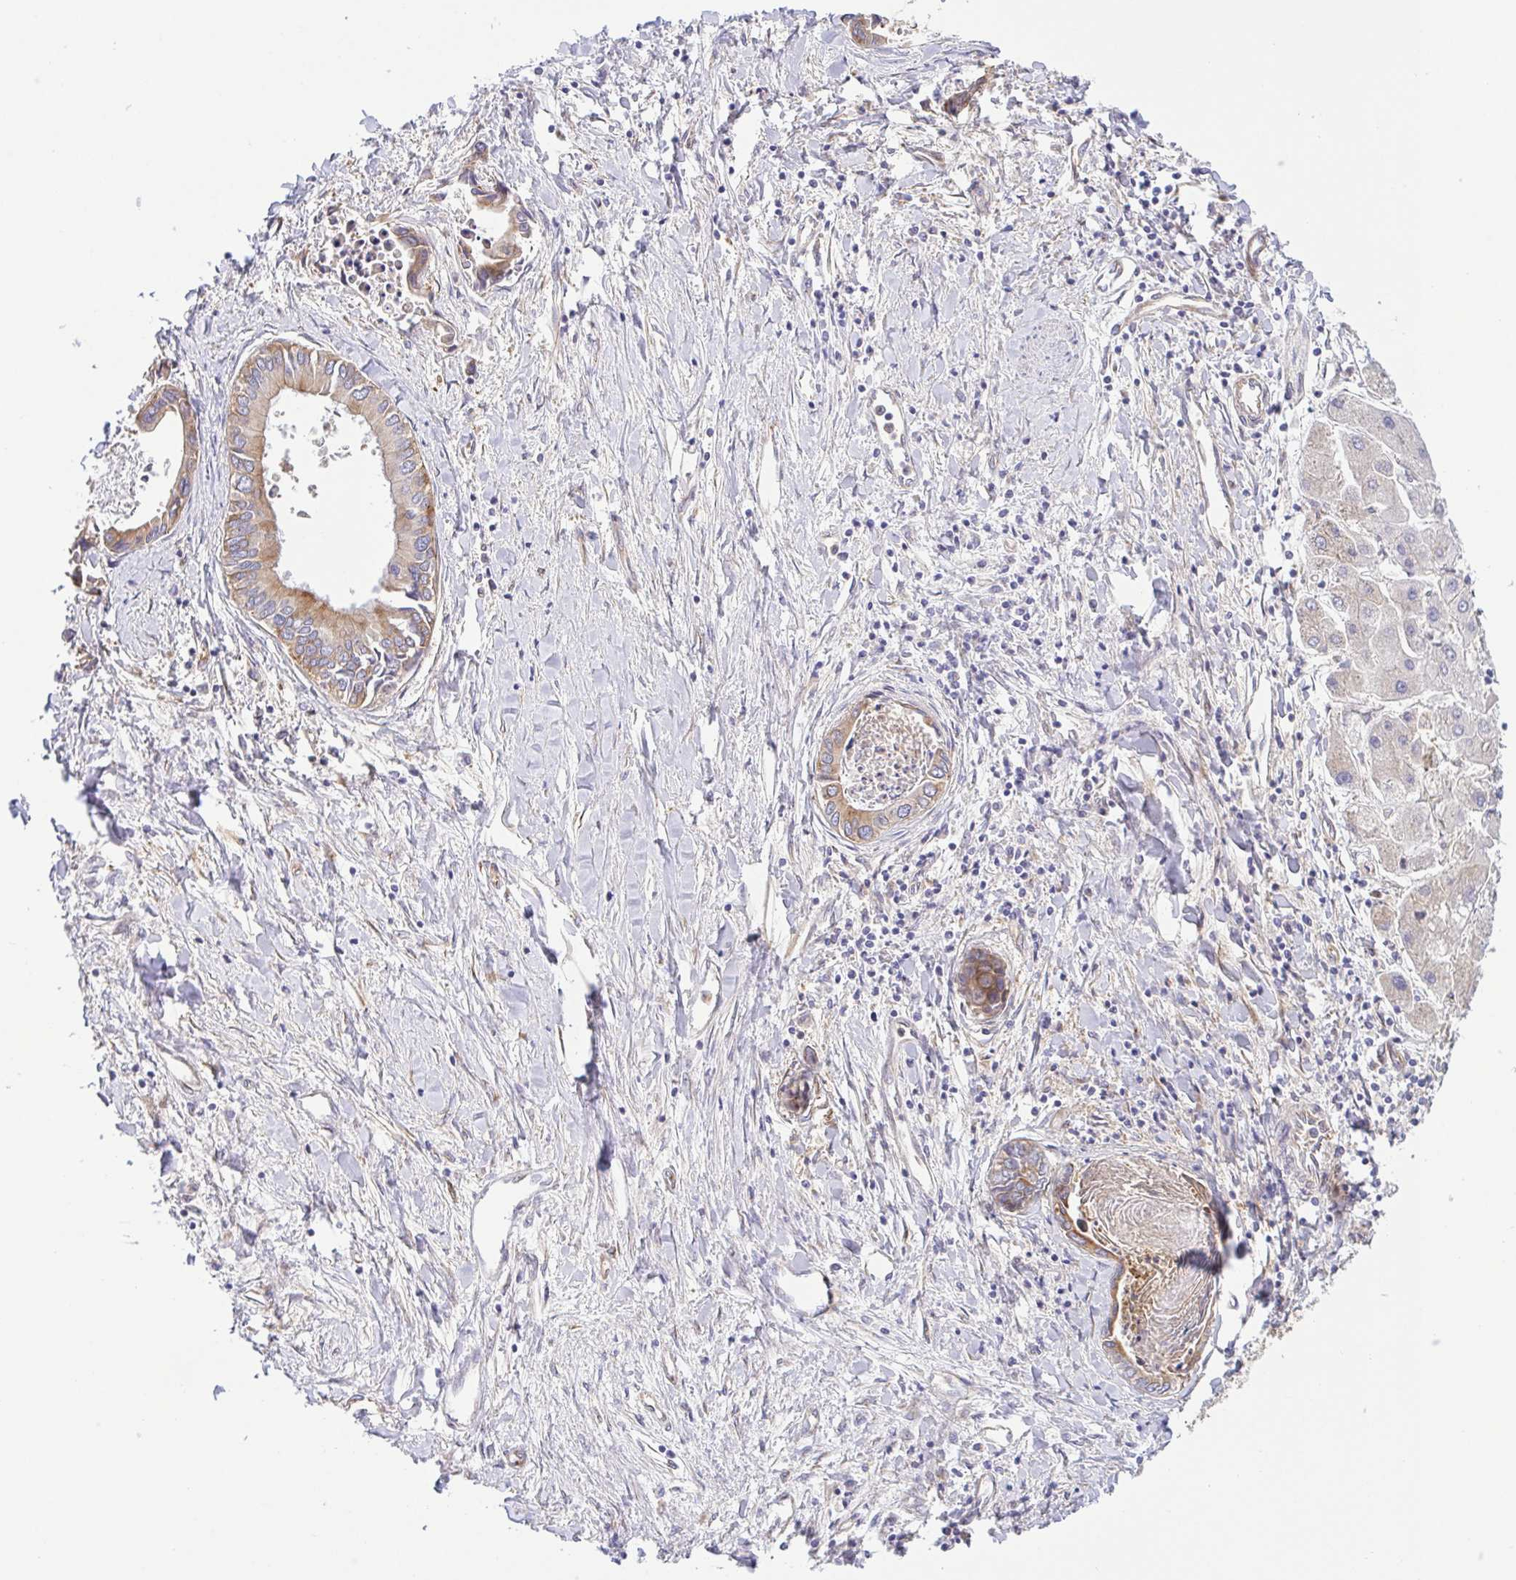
{"staining": {"intensity": "moderate", "quantity": ">75%", "location": "cytoplasmic/membranous"}, "tissue": "liver cancer", "cell_type": "Tumor cells", "image_type": "cancer", "snomed": [{"axis": "morphology", "description": "Cholangiocarcinoma"}, {"axis": "topography", "description": "Liver"}], "caption": "Moderate cytoplasmic/membranous expression is identified in approximately >75% of tumor cells in cholangiocarcinoma (liver).", "gene": "KIF5B", "patient": {"sex": "male", "age": 66}}